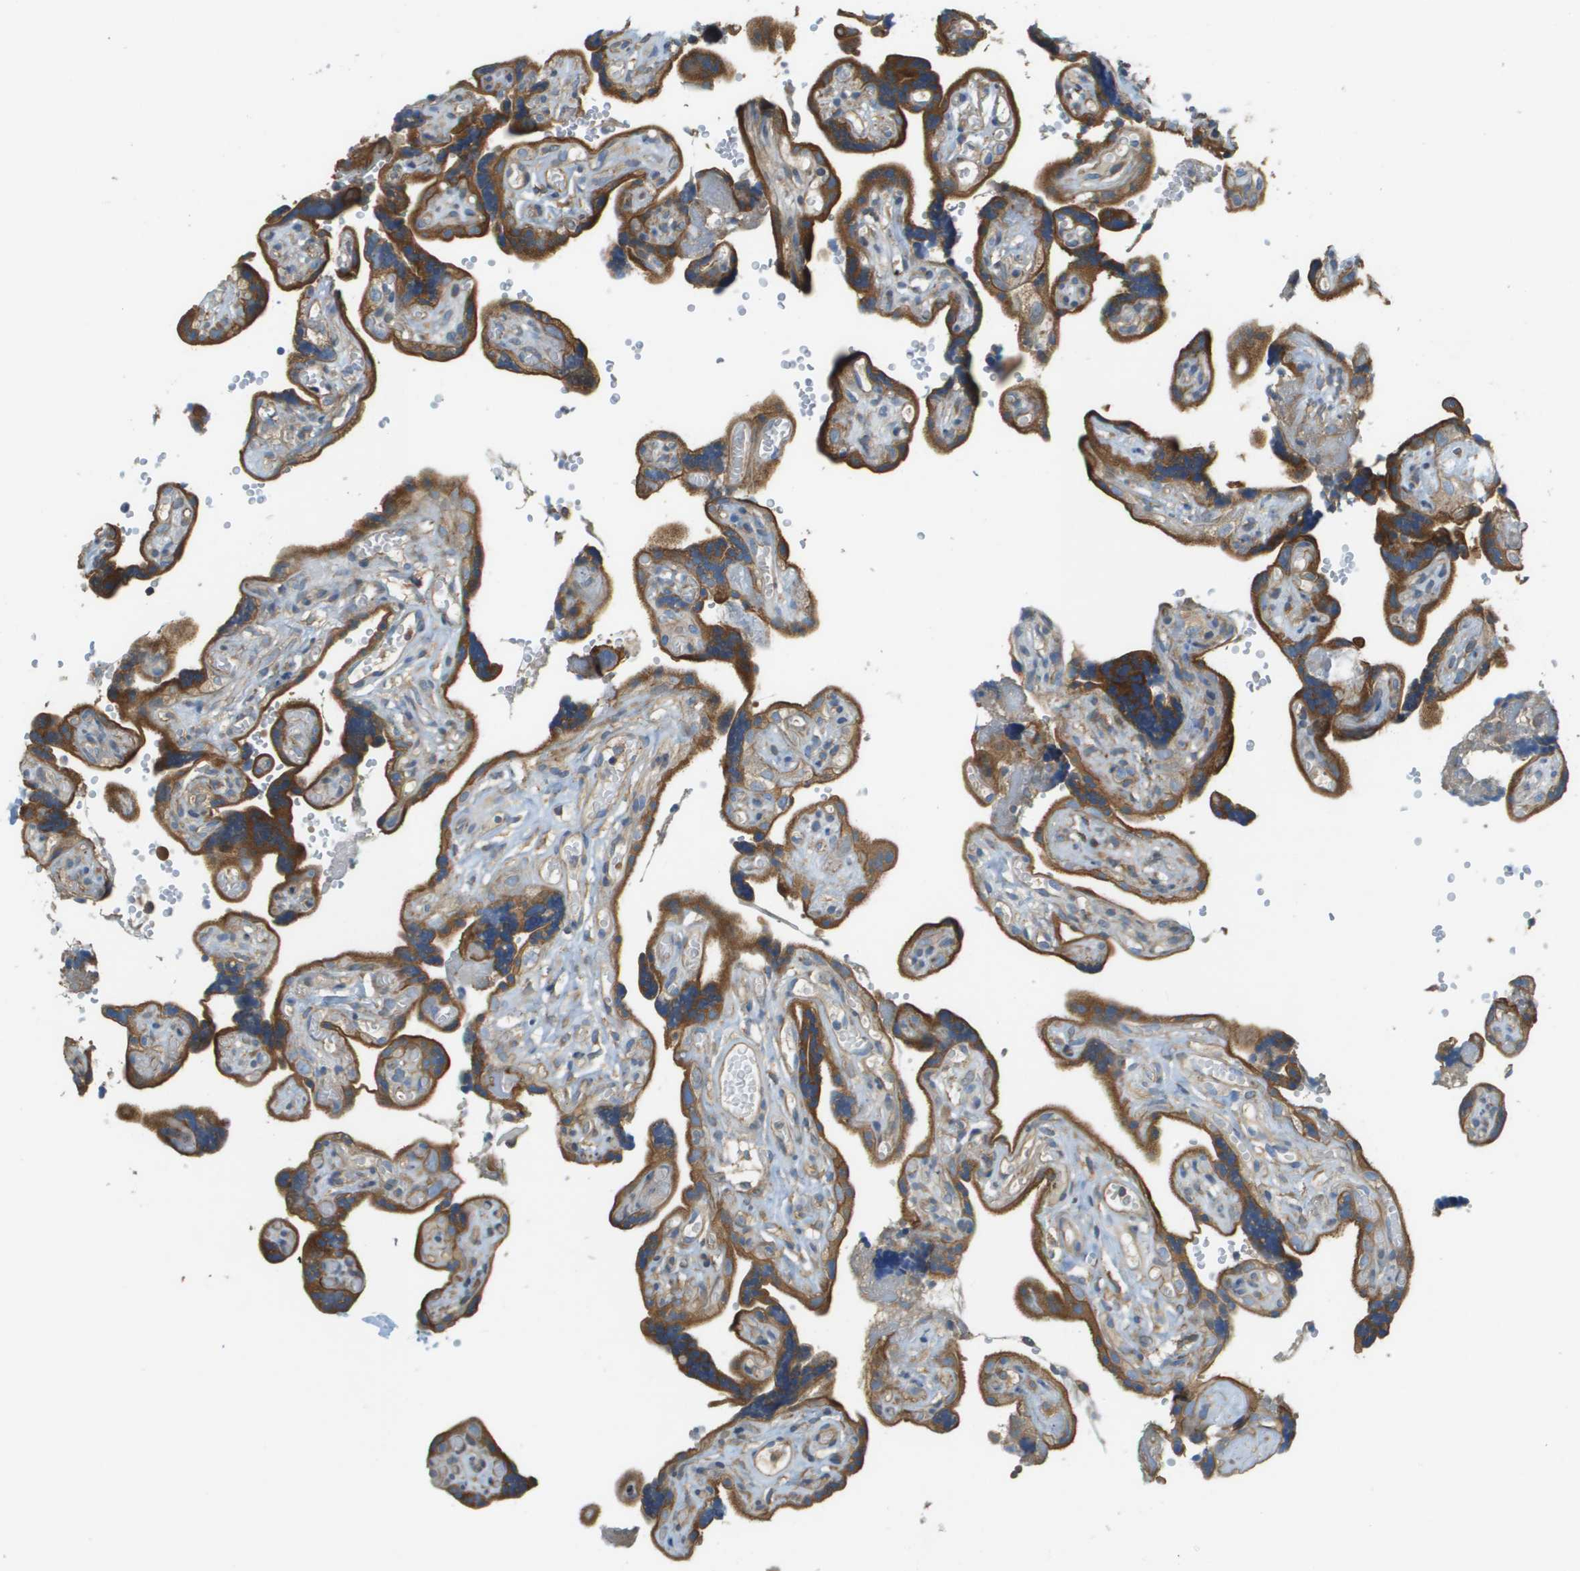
{"staining": {"intensity": "moderate", "quantity": ">75%", "location": "cytoplasmic/membranous"}, "tissue": "placenta", "cell_type": "Decidual cells", "image_type": "normal", "snomed": [{"axis": "morphology", "description": "Normal tissue, NOS"}, {"axis": "topography", "description": "Placenta"}], "caption": "Decidual cells reveal medium levels of moderate cytoplasmic/membranous expression in approximately >75% of cells in unremarkable placenta. The staining was performed using DAB (3,3'-diaminobenzidine) to visualize the protein expression in brown, while the nuclei were stained in blue with hematoxylin (Magnification: 20x).", "gene": "DNAJB11", "patient": {"sex": "female", "age": 30}}